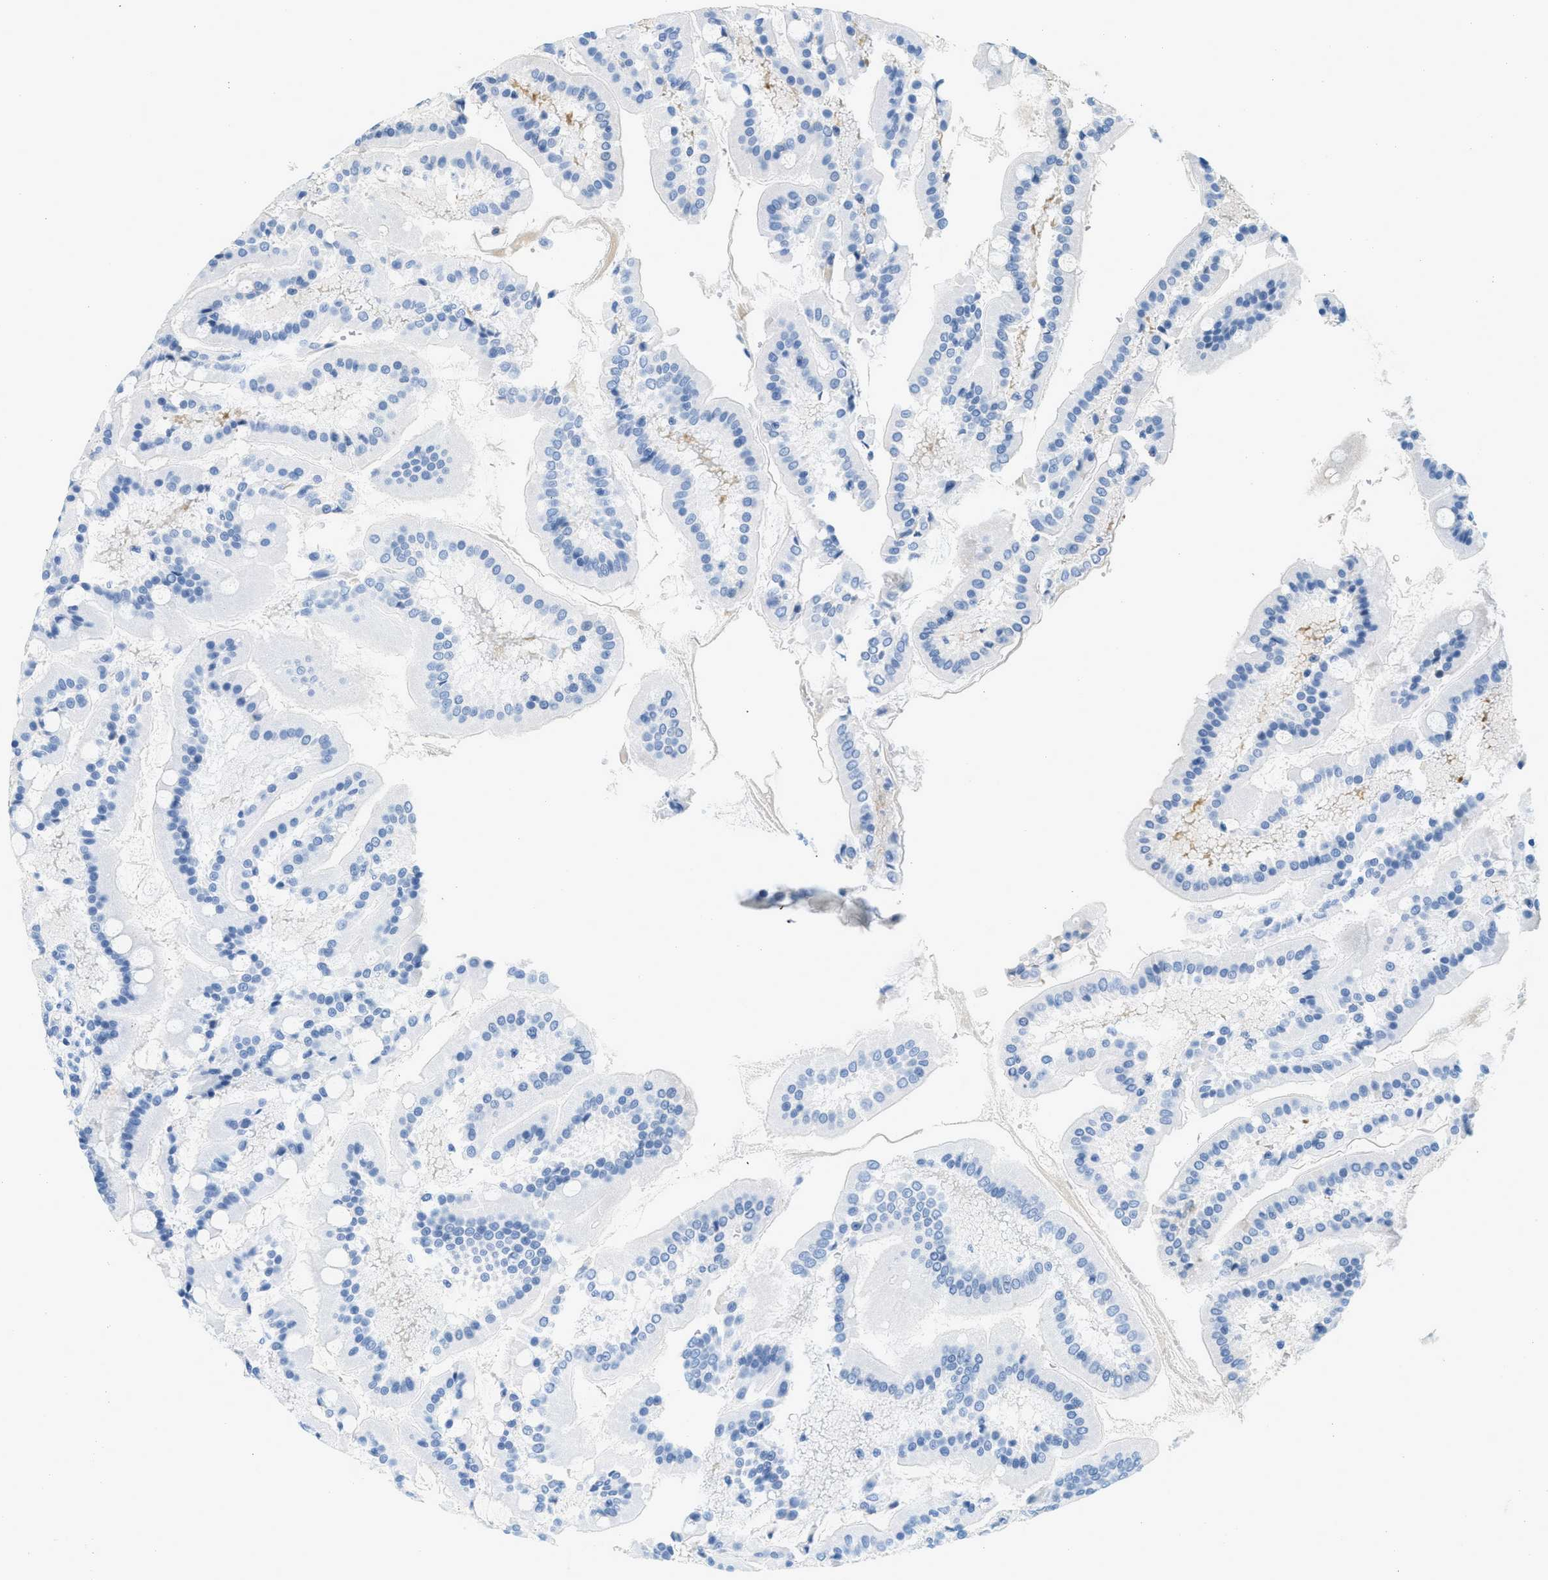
{"staining": {"intensity": "negative", "quantity": "none", "location": "none"}, "tissue": "duodenum", "cell_type": "Glandular cells", "image_type": "normal", "snomed": [{"axis": "morphology", "description": "Normal tissue, NOS"}, {"axis": "topography", "description": "Duodenum"}], "caption": "This is an IHC micrograph of normal duodenum. There is no expression in glandular cells.", "gene": "CYP4X1", "patient": {"sex": "male", "age": 50}}